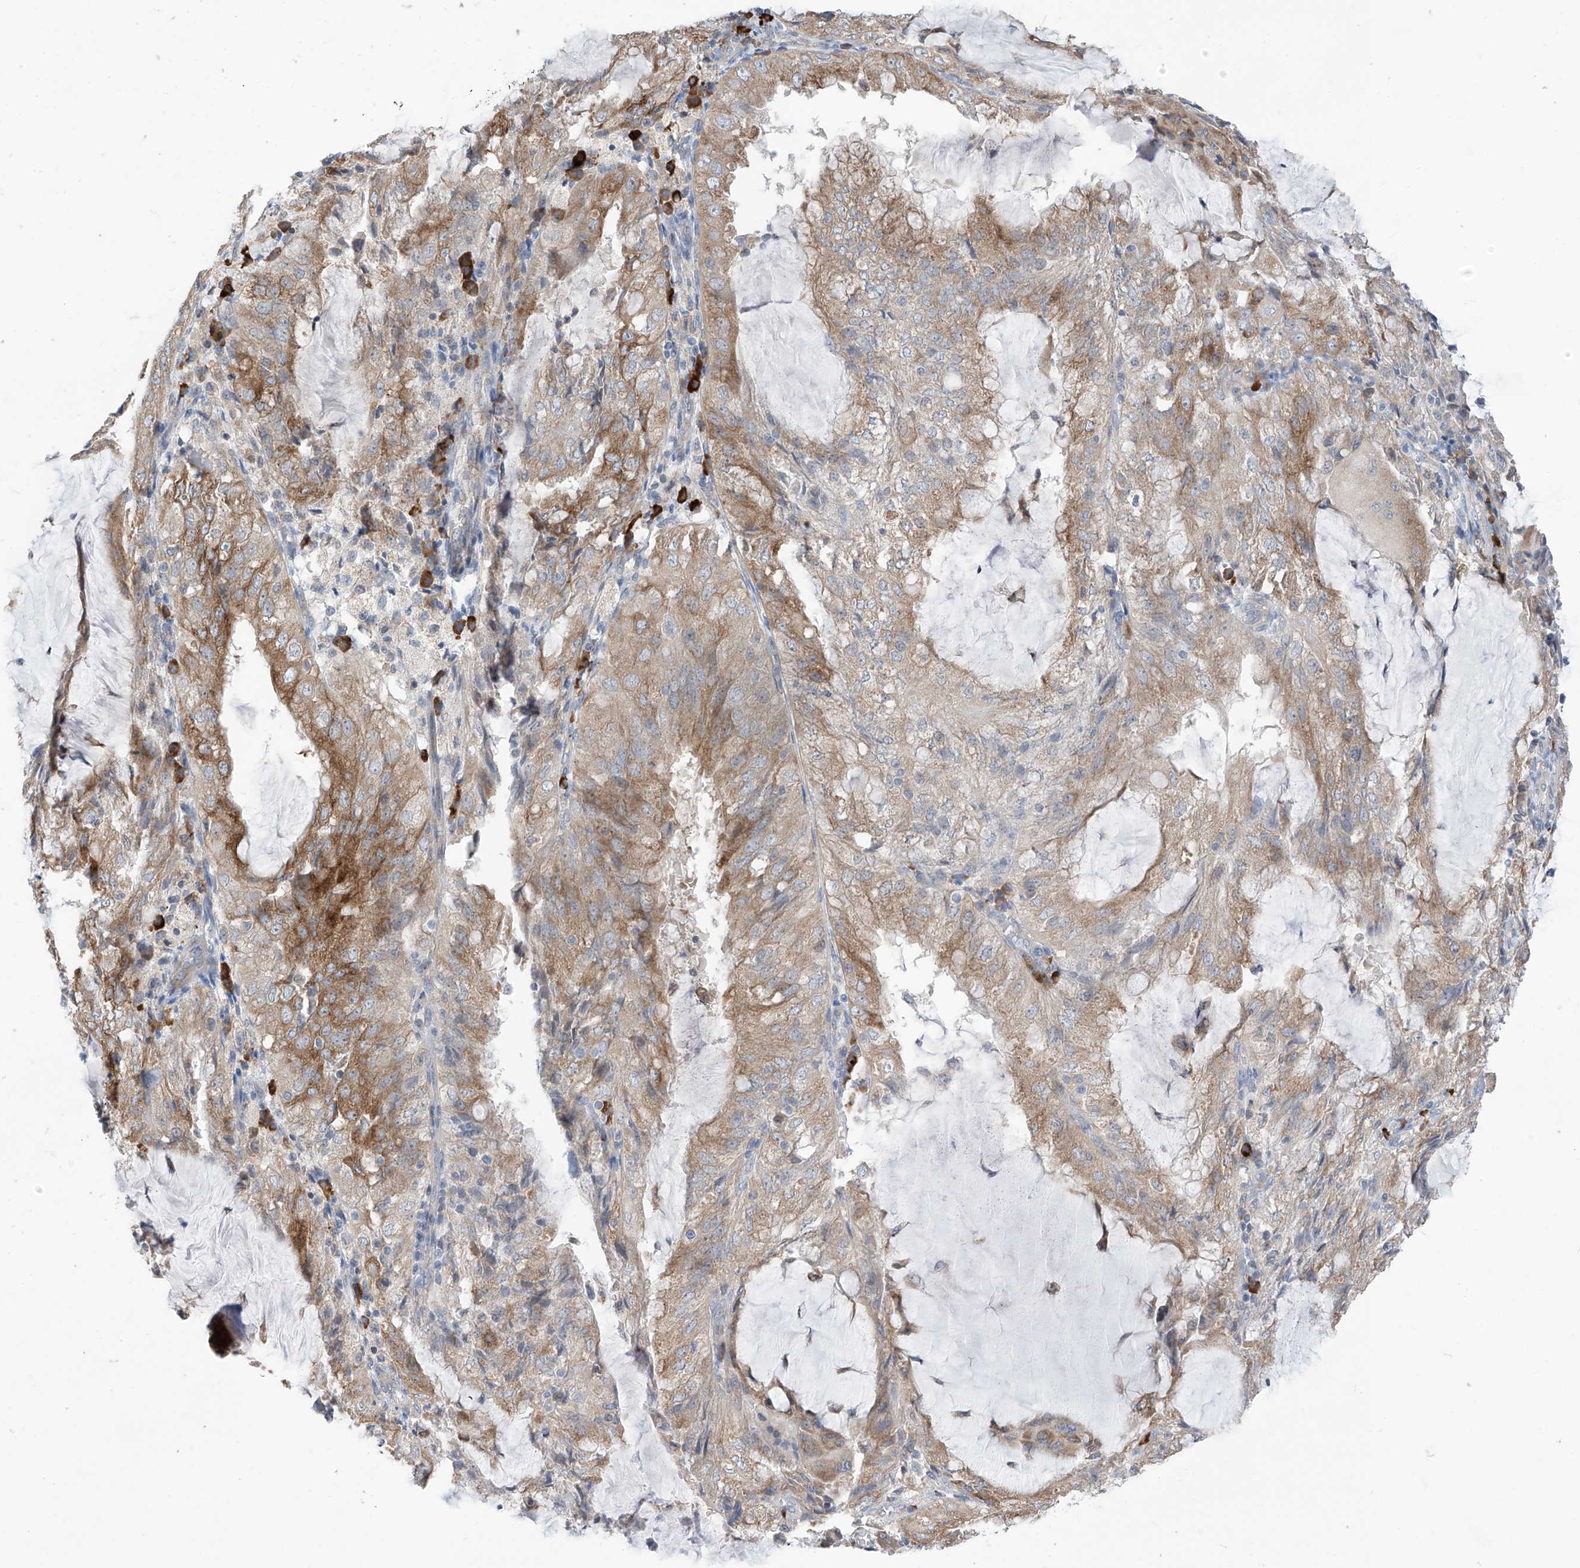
{"staining": {"intensity": "moderate", "quantity": "25%-75%", "location": "cytoplasmic/membranous"}, "tissue": "endometrial cancer", "cell_type": "Tumor cells", "image_type": "cancer", "snomed": [{"axis": "morphology", "description": "Adenocarcinoma, NOS"}, {"axis": "topography", "description": "Endometrium"}], "caption": "The immunohistochemical stain labels moderate cytoplasmic/membranous positivity in tumor cells of endometrial cancer (adenocarcinoma) tissue.", "gene": "REC8", "patient": {"sex": "female", "age": 81}}